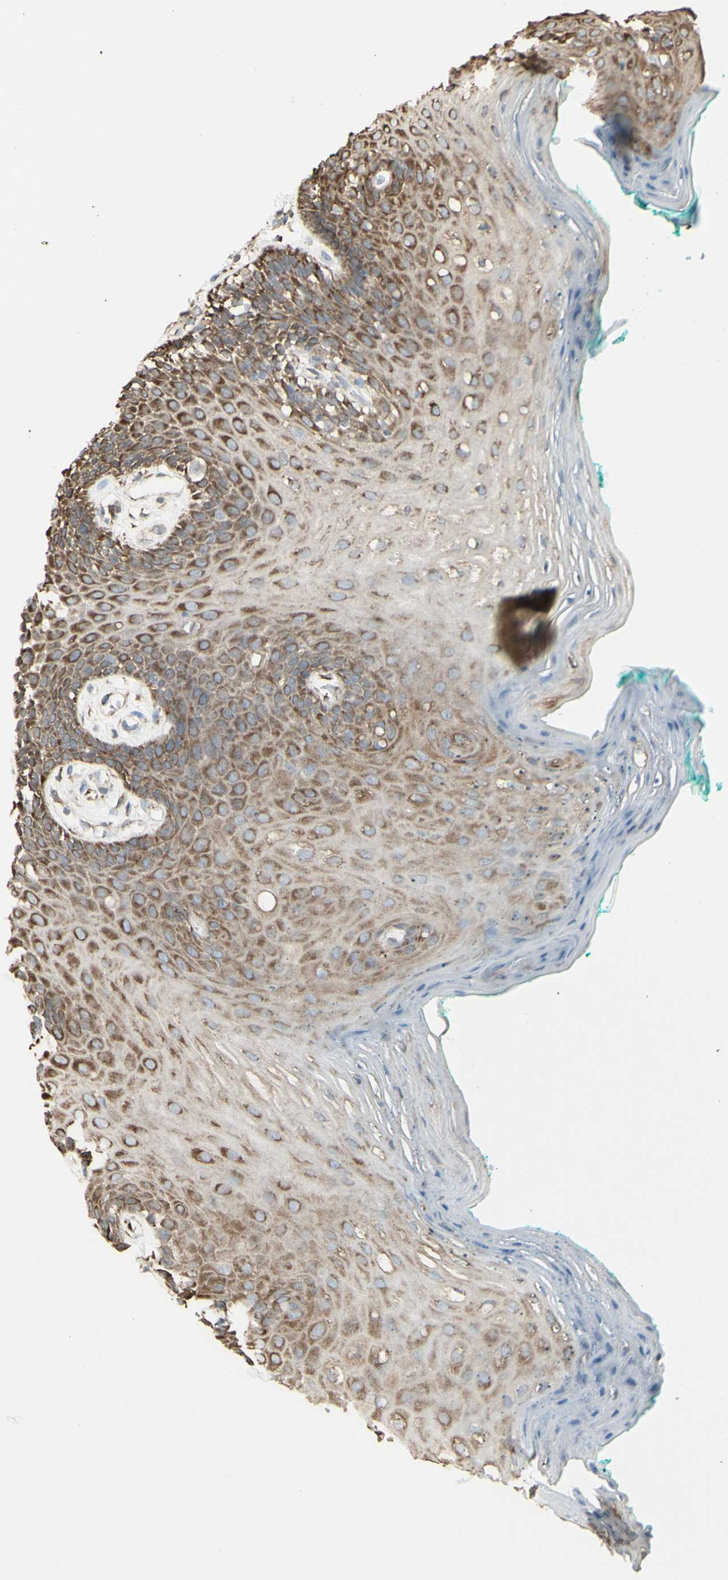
{"staining": {"intensity": "moderate", "quantity": ">75%", "location": "cytoplasmic/membranous"}, "tissue": "oral mucosa", "cell_type": "Squamous epithelial cells", "image_type": "normal", "snomed": [{"axis": "morphology", "description": "Normal tissue, NOS"}, {"axis": "topography", "description": "Skeletal muscle"}, {"axis": "topography", "description": "Oral tissue"}, {"axis": "topography", "description": "Peripheral nerve tissue"}], "caption": "IHC micrograph of benign human oral mucosa stained for a protein (brown), which shows medium levels of moderate cytoplasmic/membranous positivity in approximately >75% of squamous epithelial cells.", "gene": "EEF1B2", "patient": {"sex": "female", "age": 84}}